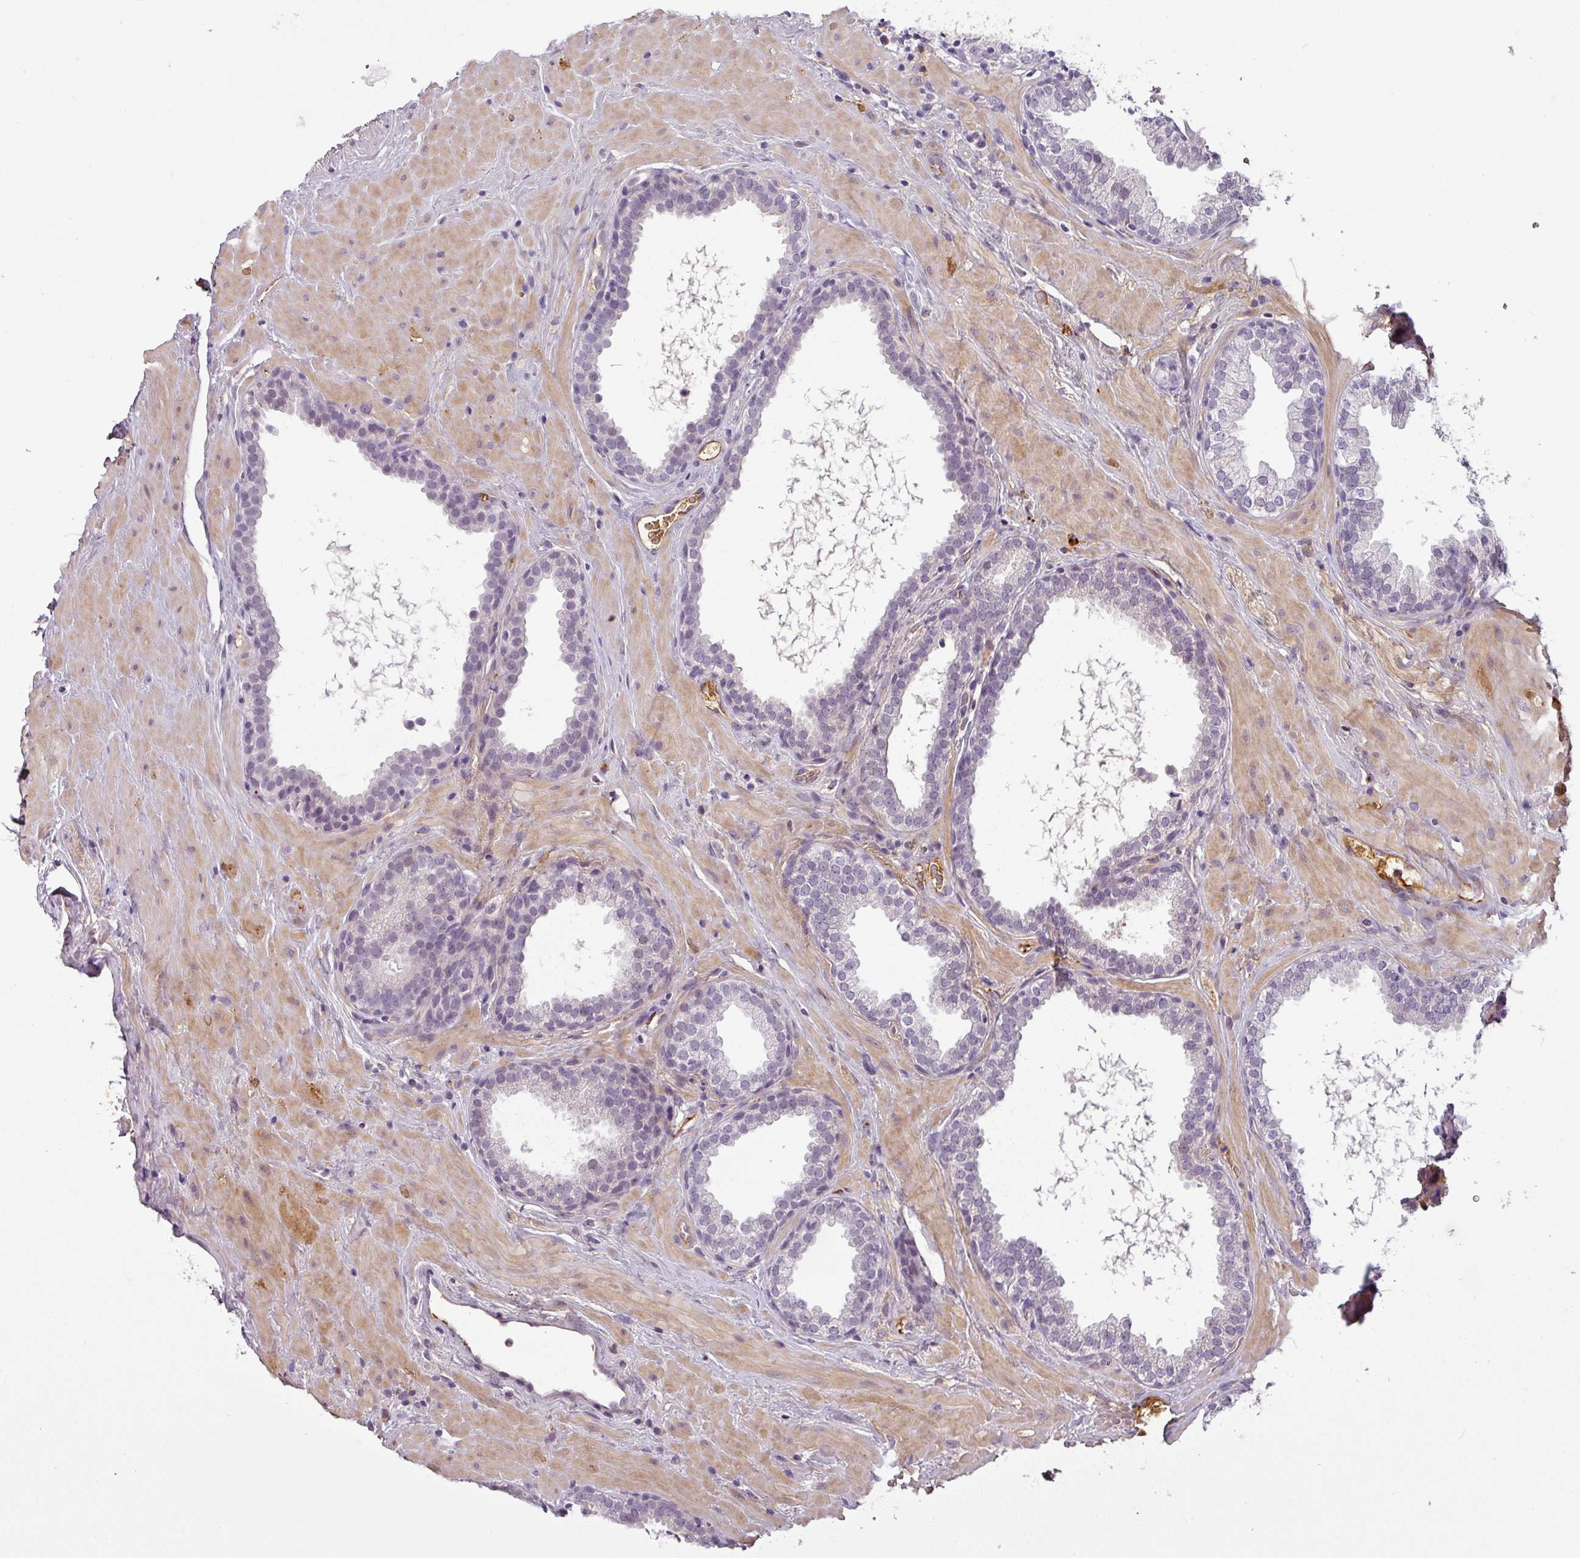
{"staining": {"intensity": "negative", "quantity": "none", "location": "none"}, "tissue": "prostate", "cell_type": "Glandular cells", "image_type": "normal", "snomed": [{"axis": "morphology", "description": "Normal tissue, NOS"}, {"axis": "topography", "description": "Prostate"}], "caption": "Immunohistochemistry micrograph of normal prostate: prostate stained with DAB (3,3'-diaminobenzidine) displays no significant protein positivity in glandular cells. (Immunohistochemistry (ihc), brightfield microscopy, high magnification).", "gene": "APOC1", "patient": {"sex": "male", "age": 51}}